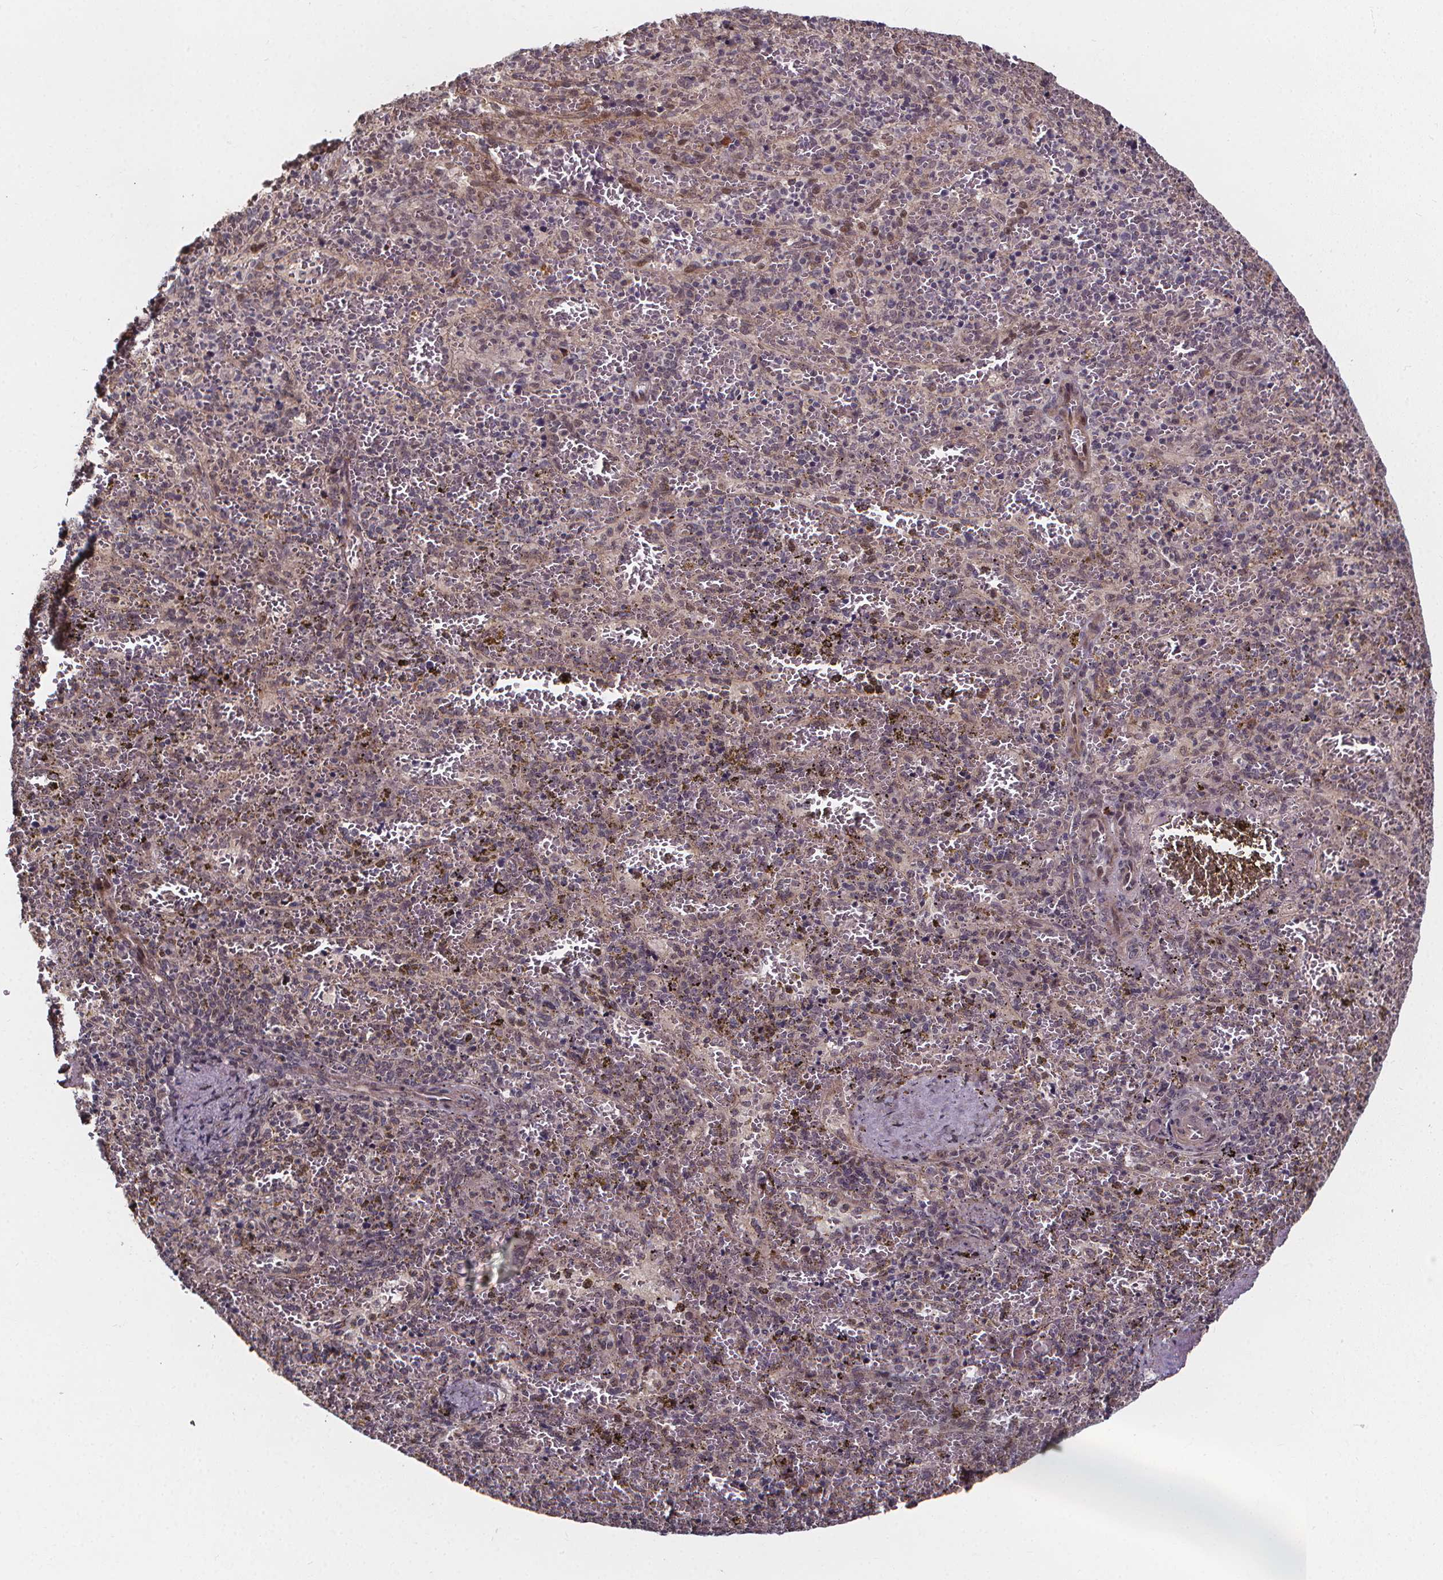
{"staining": {"intensity": "negative", "quantity": "none", "location": "none"}, "tissue": "spleen", "cell_type": "Cells in red pulp", "image_type": "normal", "snomed": [{"axis": "morphology", "description": "Normal tissue, NOS"}, {"axis": "topography", "description": "Spleen"}], "caption": "Normal spleen was stained to show a protein in brown. There is no significant staining in cells in red pulp.", "gene": "DDIT3", "patient": {"sex": "female", "age": 50}}